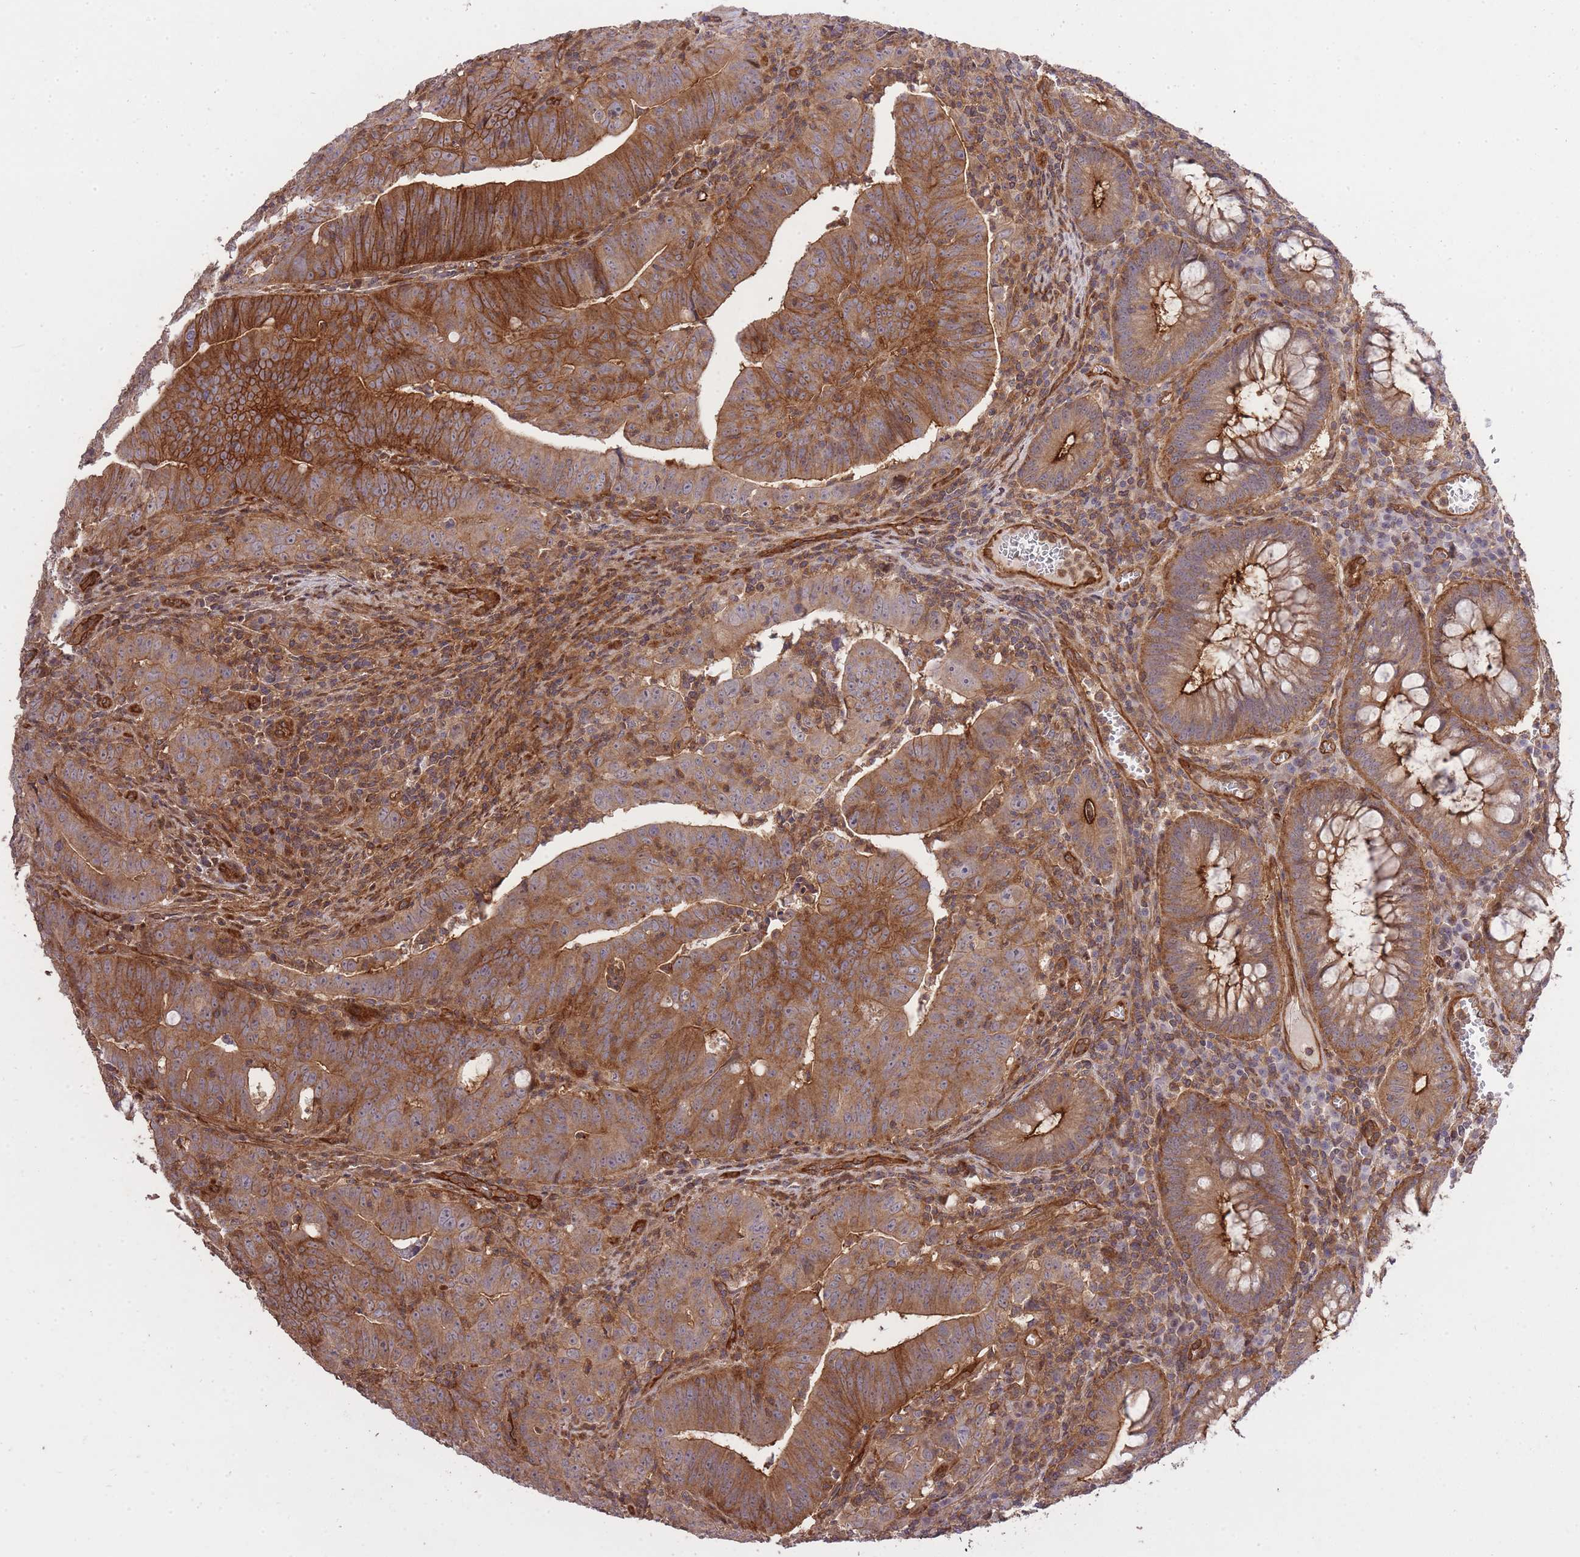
{"staining": {"intensity": "strong", "quantity": ">75%", "location": "cytoplasmic/membranous"}, "tissue": "colorectal cancer", "cell_type": "Tumor cells", "image_type": "cancer", "snomed": [{"axis": "morphology", "description": "Adenocarcinoma, NOS"}, {"axis": "topography", "description": "Rectum"}], "caption": "IHC (DAB (3,3'-diaminobenzidine)) staining of human colorectal adenocarcinoma displays strong cytoplasmic/membranous protein positivity in about >75% of tumor cells.", "gene": "PLD1", "patient": {"sex": "male", "age": 69}}